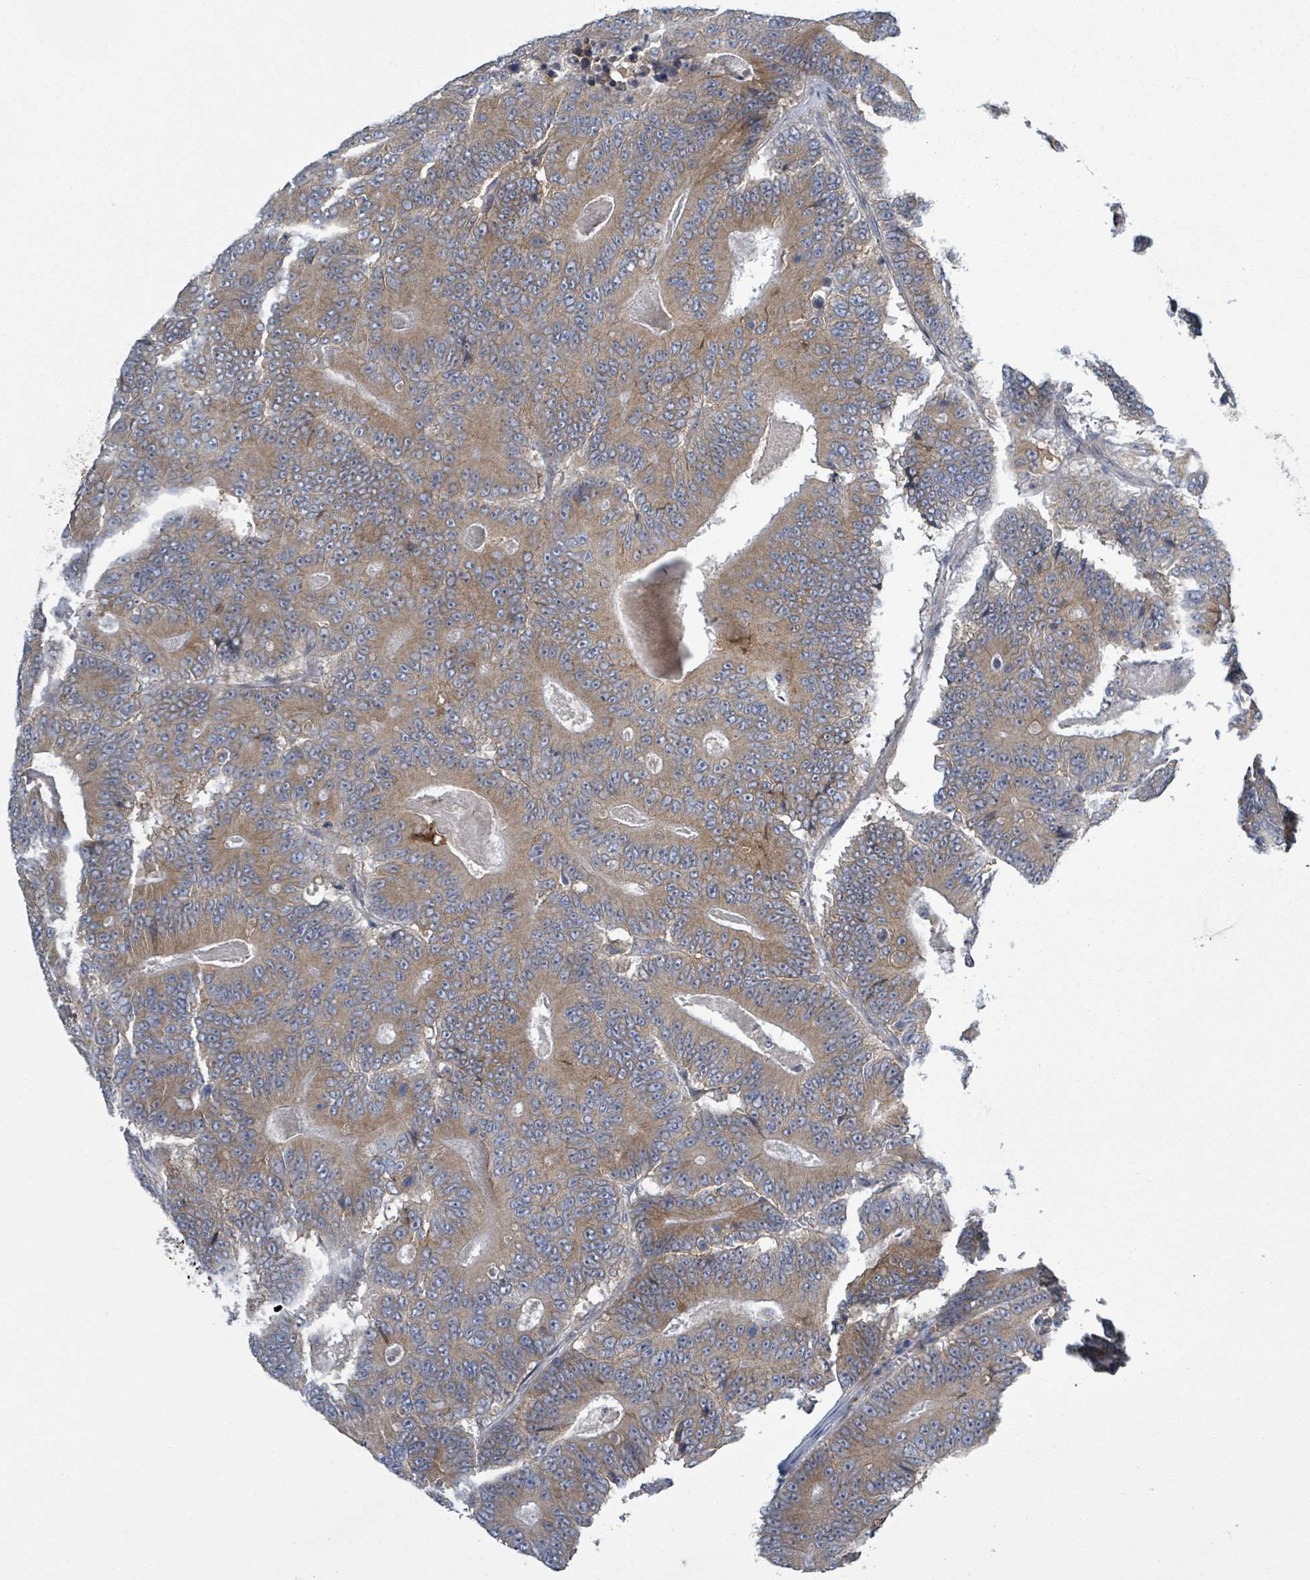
{"staining": {"intensity": "moderate", "quantity": ">75%", "location": "cytoplasmic/membranous"}, "tissue": "colorectal cancer", "cell_type": "Tumor cells", "image_type": "cancer", "snomed": [{"axis": "morphology", "description": "Adenocarcinoma, NOS"}, {"axis": "topography", "description": "Colon"}], "caption": "Approximately >75% of tumor cells in human colorectal adenocarcinoma demonstrate moderate cytoplasmic/membranous protein staining as visualized by brown immunohistochemical staining.", "gene": "ATP13A1", "patient": {"sex": "male", "age": 83}}